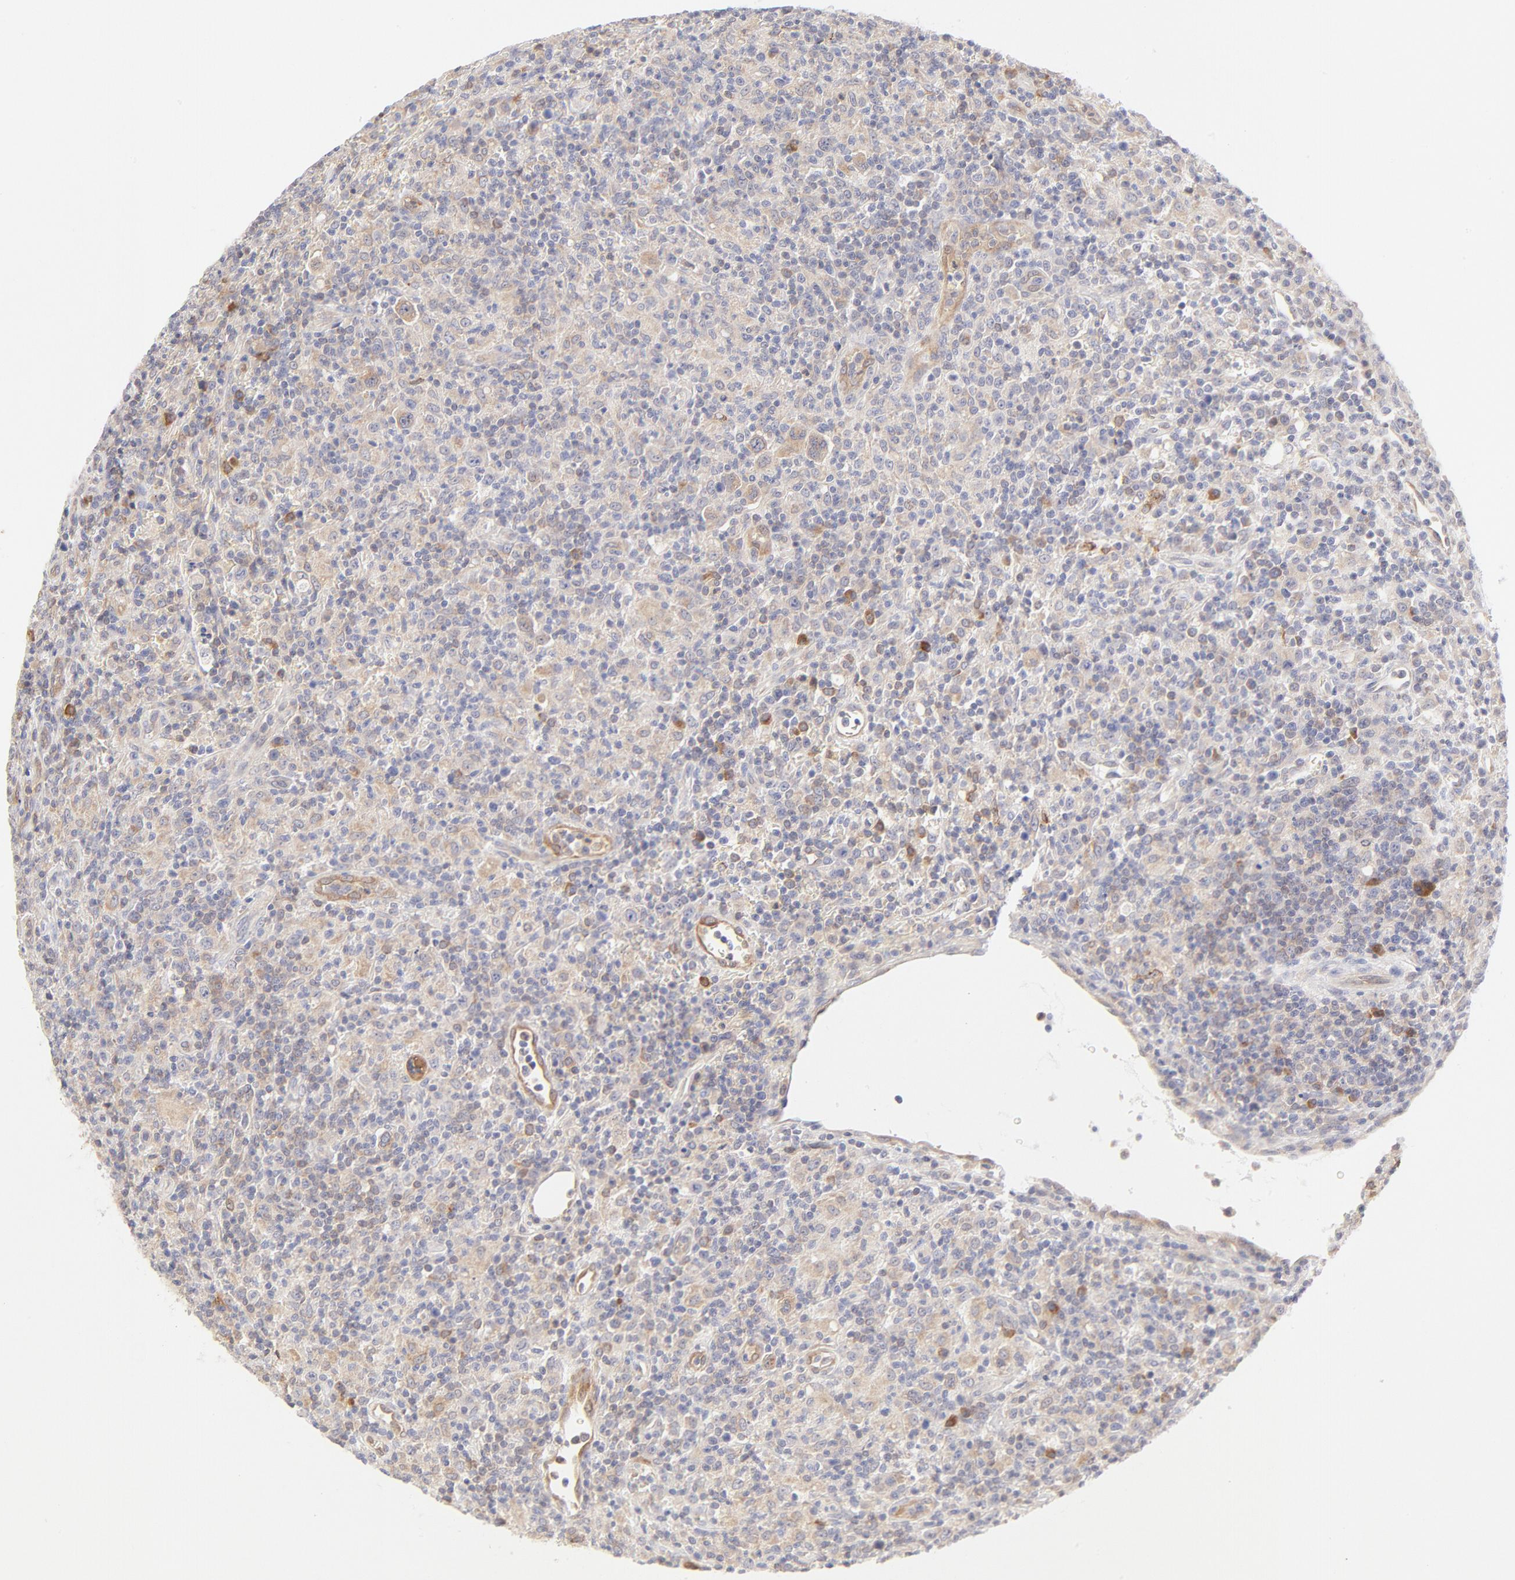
{"staining": {"intensity": "weak", "quantity": ">75%", "location": "cytoplasmic/membranous"}, "tissue": "lymphoma", "cell_type": "Tumor cells", "image_type": "cancer", "snomed": [{"axis": "morphology", "description": "Hodgkin's disease, NOS"}, {"axis": "topography", "description": "Lymph node"}], "caption": "Immunohistochemistry (DAB (3,3'-diaminobenzidine)) staining of lymphoma exhibits weak cytoplasmic/membranous protein expression in about >75% of tumor cells.", "gene": "RPS6KA1", "patient": {"sex": "male", "age": 65}}